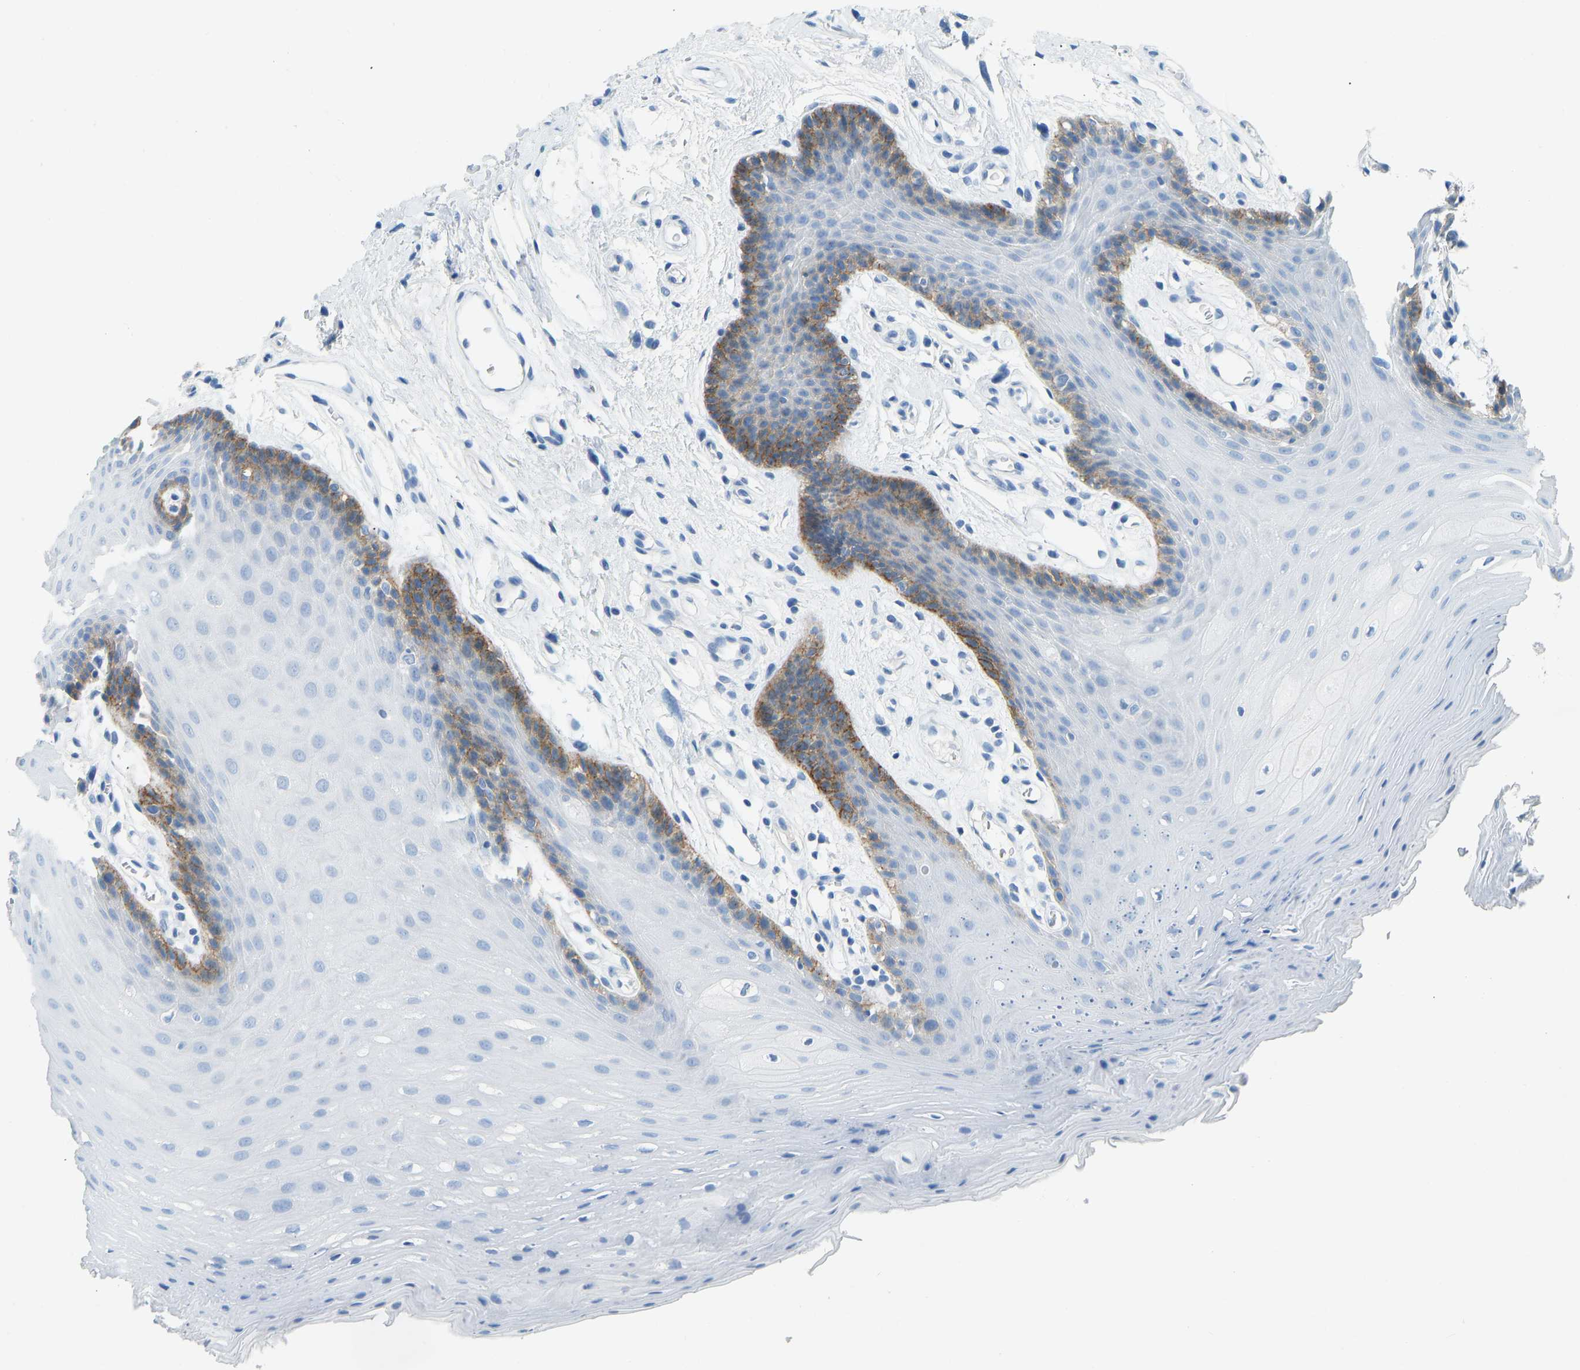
{"staining": {"intensity": "moderate", "quantity": "<25%", "location": "cytoplasmic/membranous"}, "tissue": "oral mucosa", "cell_type": "Squamous epithelial cells", "image_type": "normal", "snomed": [{"axis": "morphology", "description": "Normal tissue, NOS"}, {"axis": "morphology", "description": "Squamous cell carcinoma, NOS"}, {"axis": "topography", "description": "Oral tissue"}, {"axis": "topography", "description": "Head-Neck"}], "caption": "Immunohistochemical staining of normal oral mucosa exhibits moderate cytoplasmic/membranous protein positivity in approximately <25% of squamous epithelial cells.", "gene": "ATP1A1", "patient": {"sex": "male", "age": 71}}